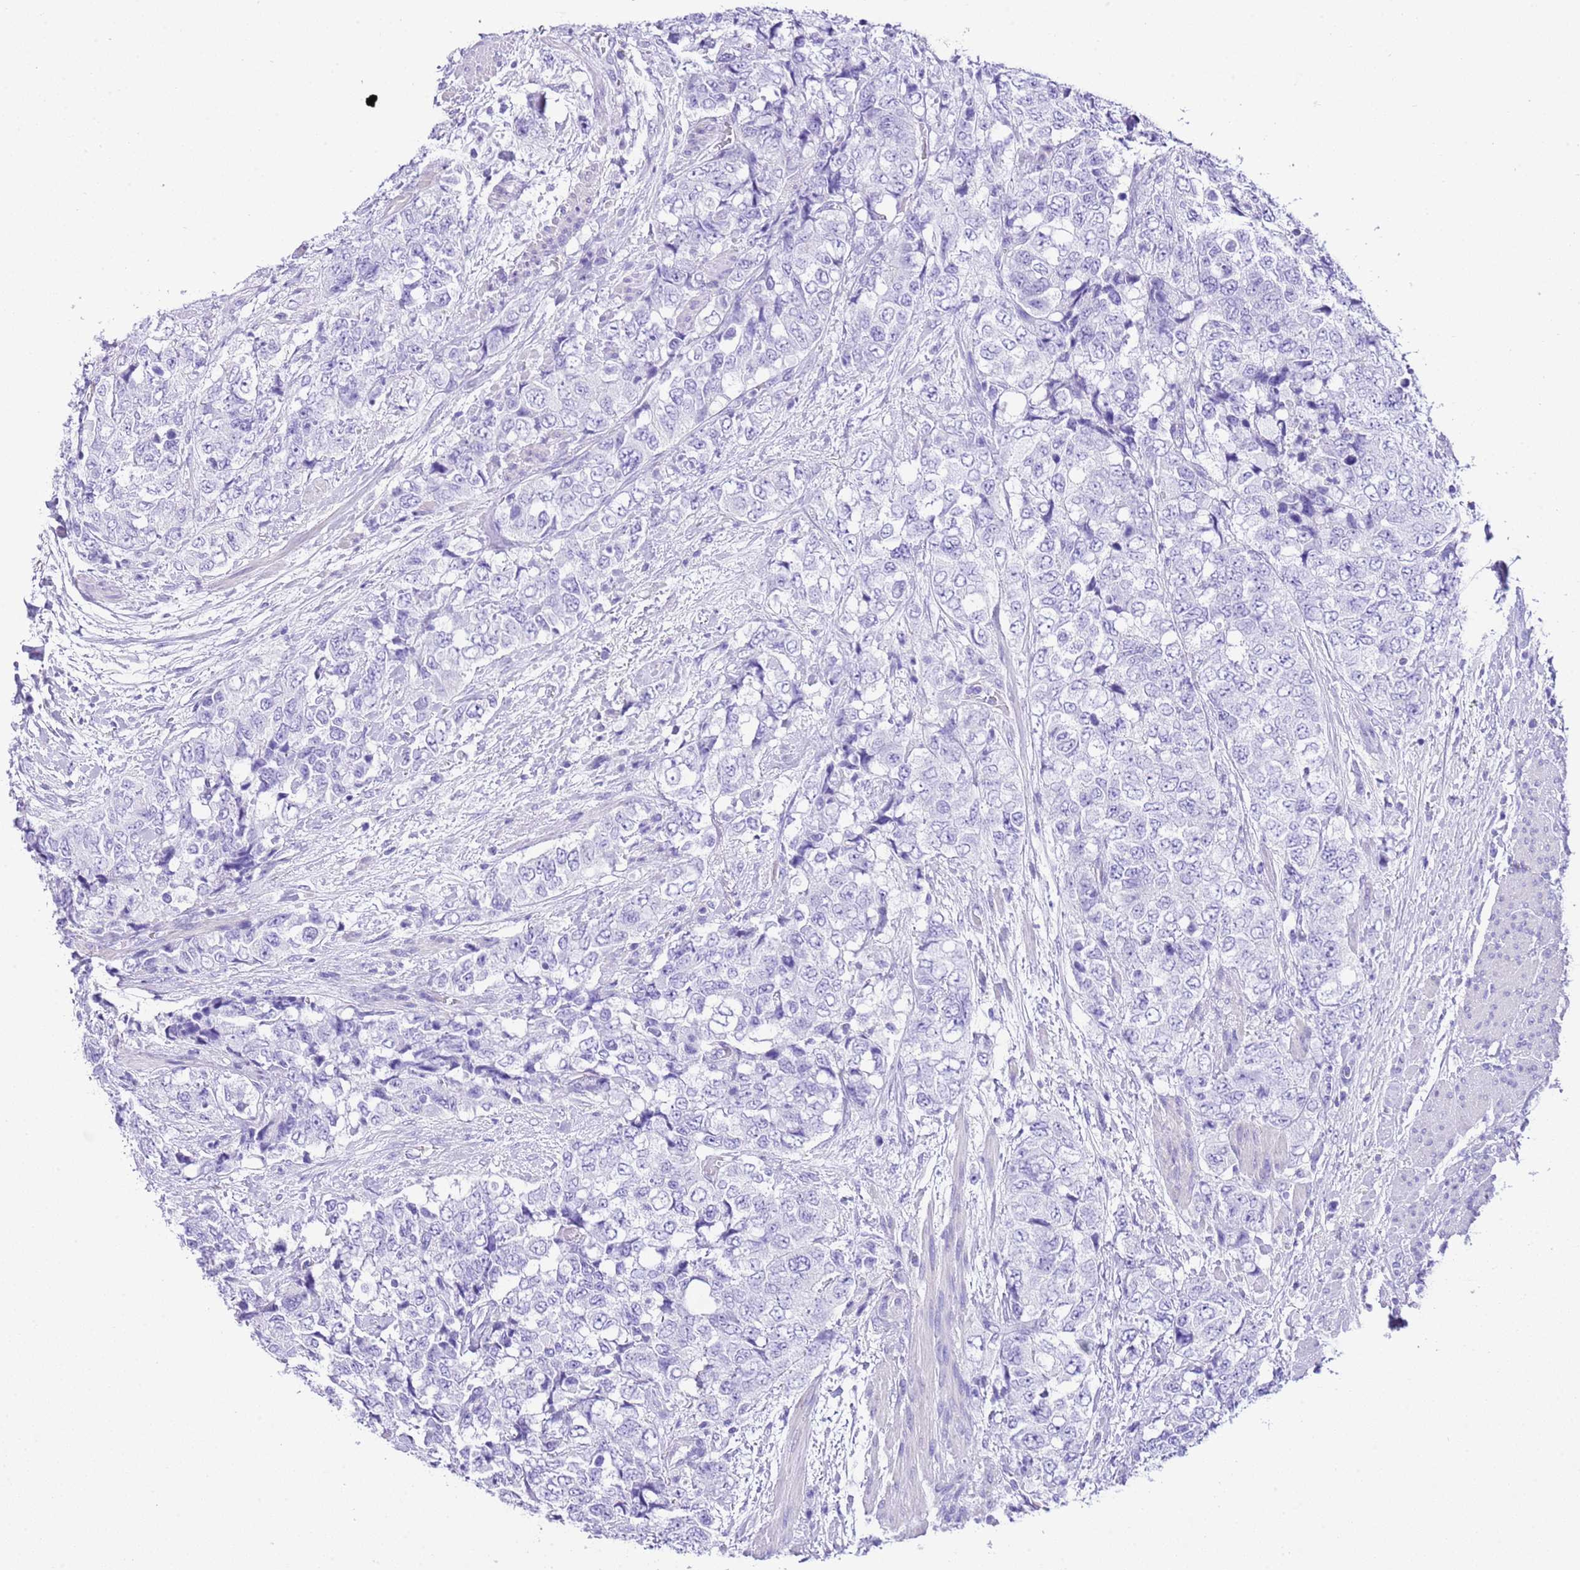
{"staining": {"intensity": "negative", "quantity": "none", "location": "none"}, "tissue": "urothelial cancer", "cell_type": "Tumor cells", "image_type": "cancer", "snomed": [{"axis": "morphology", "description": "Urothelial carcinoma, High grade"}, {"axis": "topography", "description": "Urinary bladder"}], "caption": "The immunohistochemistry (IHC) micrograph has no significant expression in tumor cells of high-grade urothelial carcinoma tissue.", "gene": "KCNC1", "patient": {"sex": "female", "age": 78}}